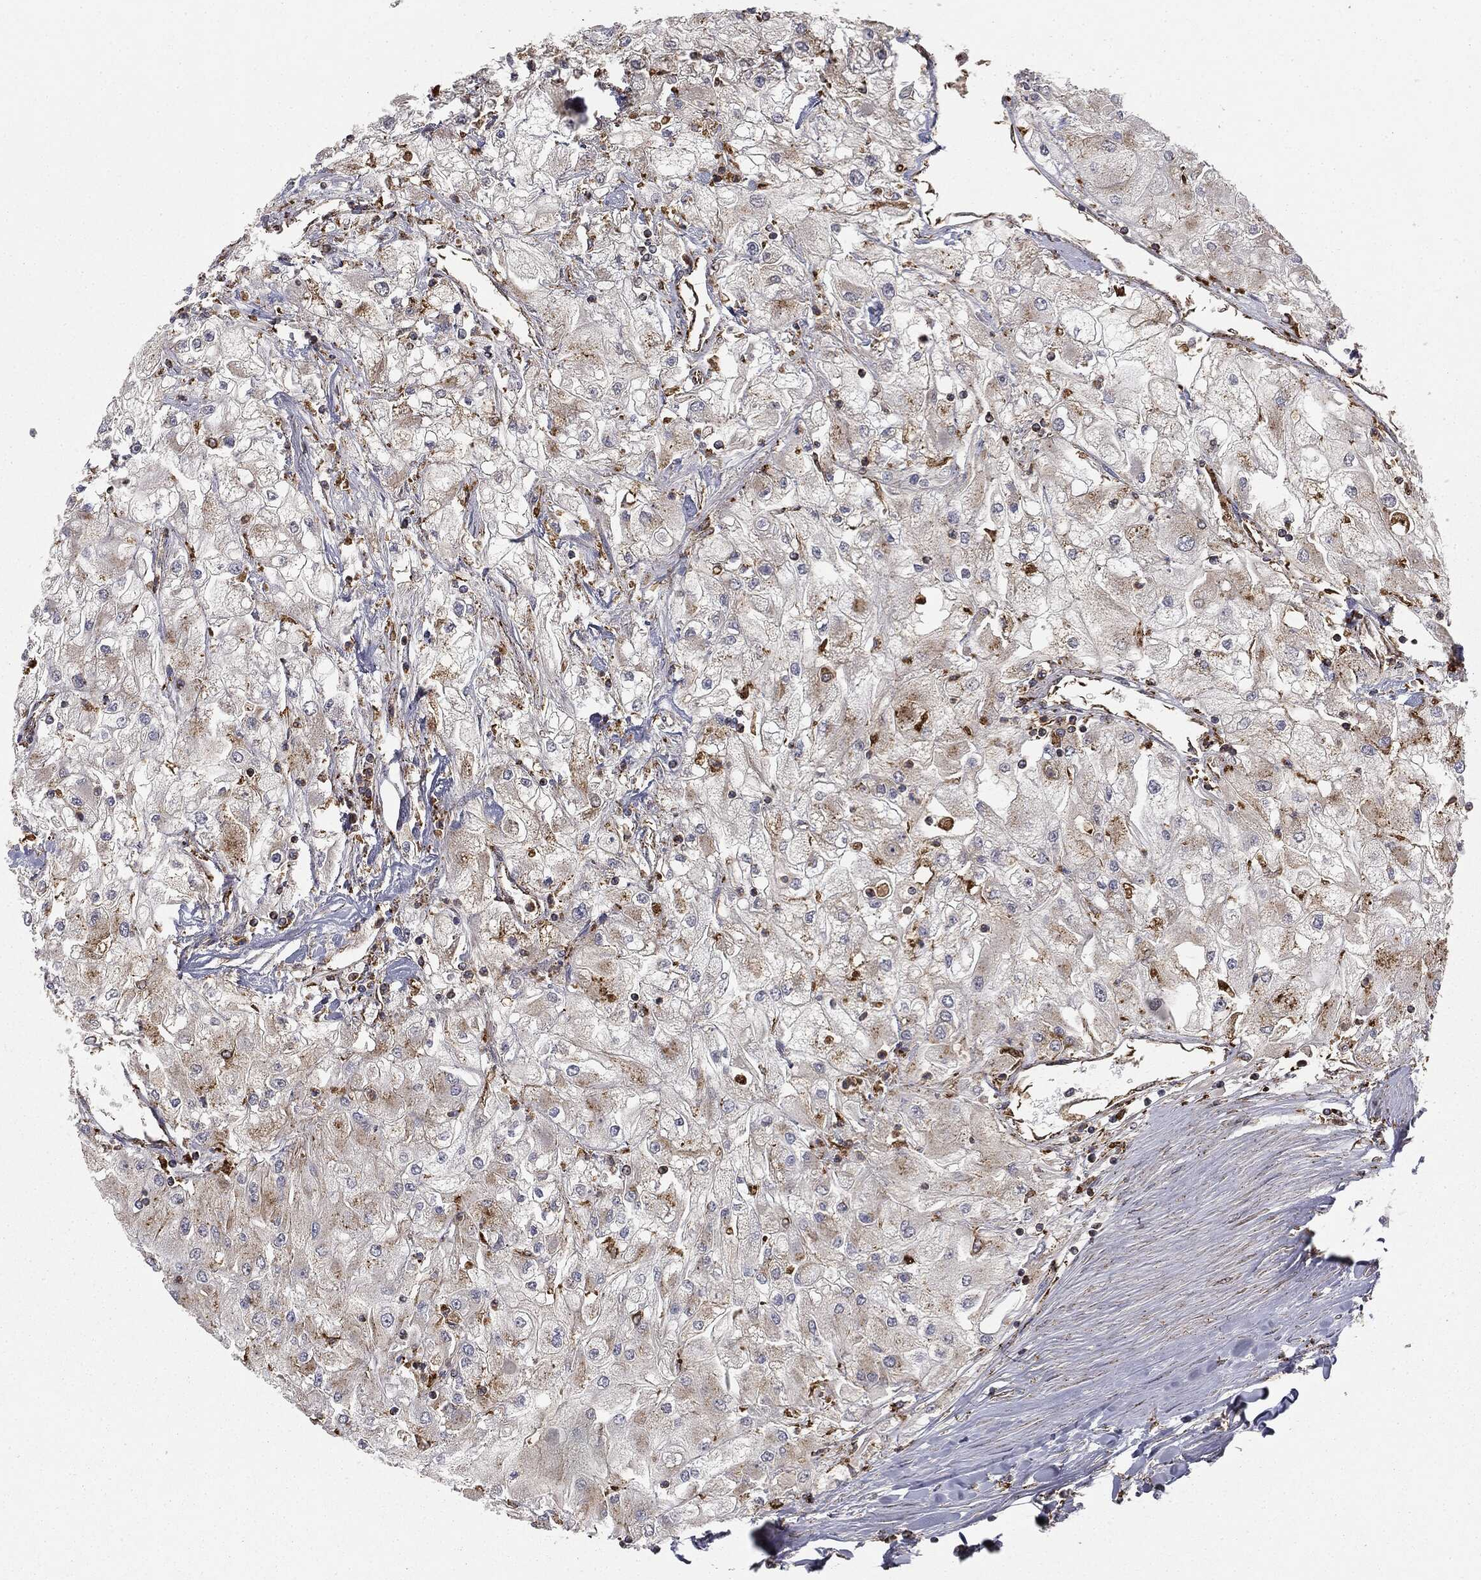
{"staining": {"intensity": "moderate", "quantity": "<25%", "location": "cytoplasmic/membranous"}, "tissue": "renal cancer", "cell_type": "Tumor cells", "image_type": "cancer", "snomed": [{"axis": "morphology", "description": "Adenocarcinoma, NOS"}, {"axis": "topography", "description": "Kidney"}], "caption": "The image exhibits a brown stain indicating the presence of a protein in the cytoplasmic/membranous of tumor cells in renal cancer. (IHC, brightfield microscopy, high magnification).", "gene": "CTSA", "patient": {"sex": "male", "age": 80}}